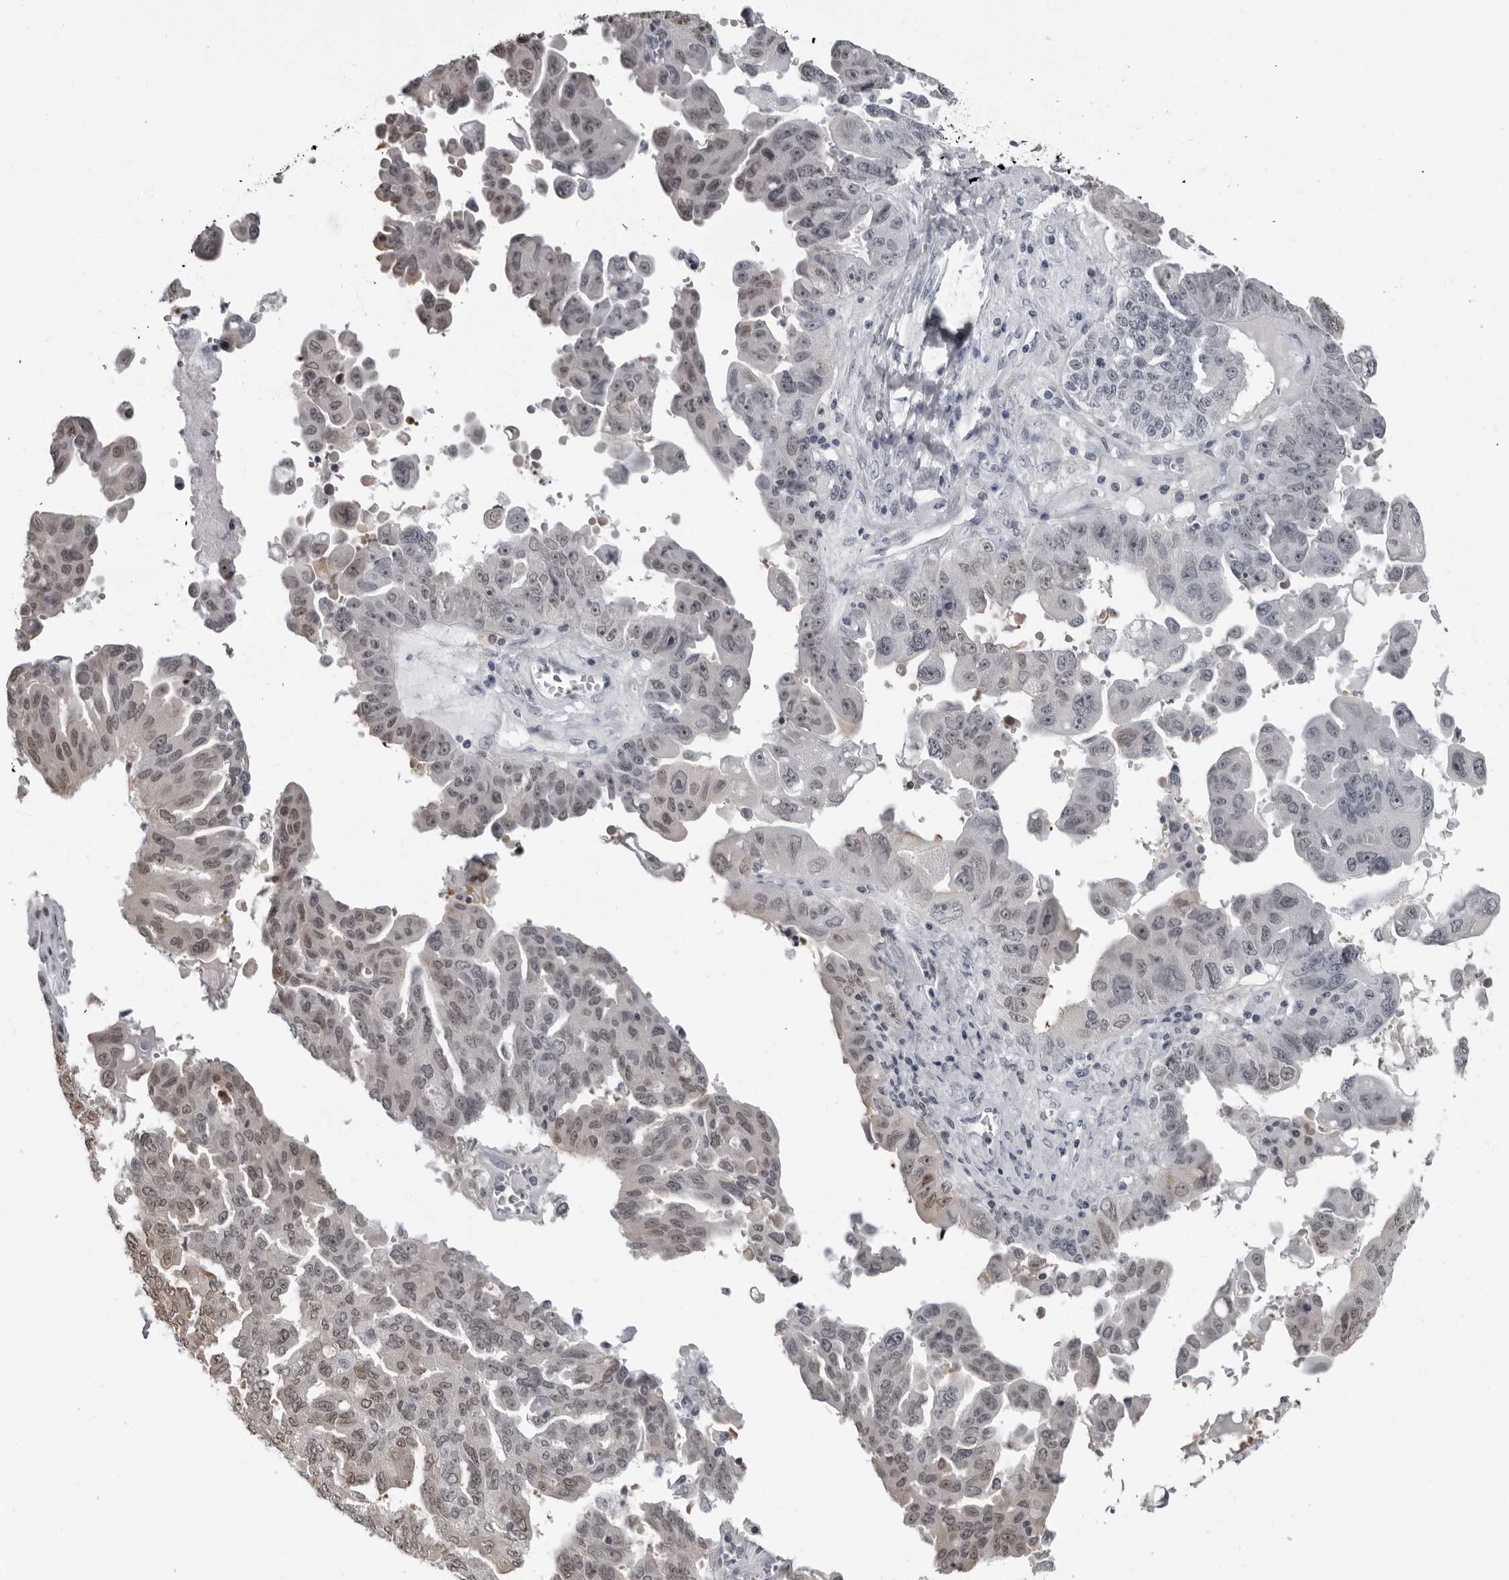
{"staining": {"intensity": "weak", "quantity": "<25%", "location": "nuclear"}, "tissue": "ovarian cancer", "cell_type": "Tumor cells", "image_type": "cancer", "snomed": [{"axis": "morphology", "description": "Carcinoma, endometroid"}, {"axis": "topography", "description": "Ovary"}], "caption": "The micrograph exhibits no significant staining in tumor cells of ovarian cancer.", "gene": "LZIC", "patient": {"sex": "female", "age": 62}}